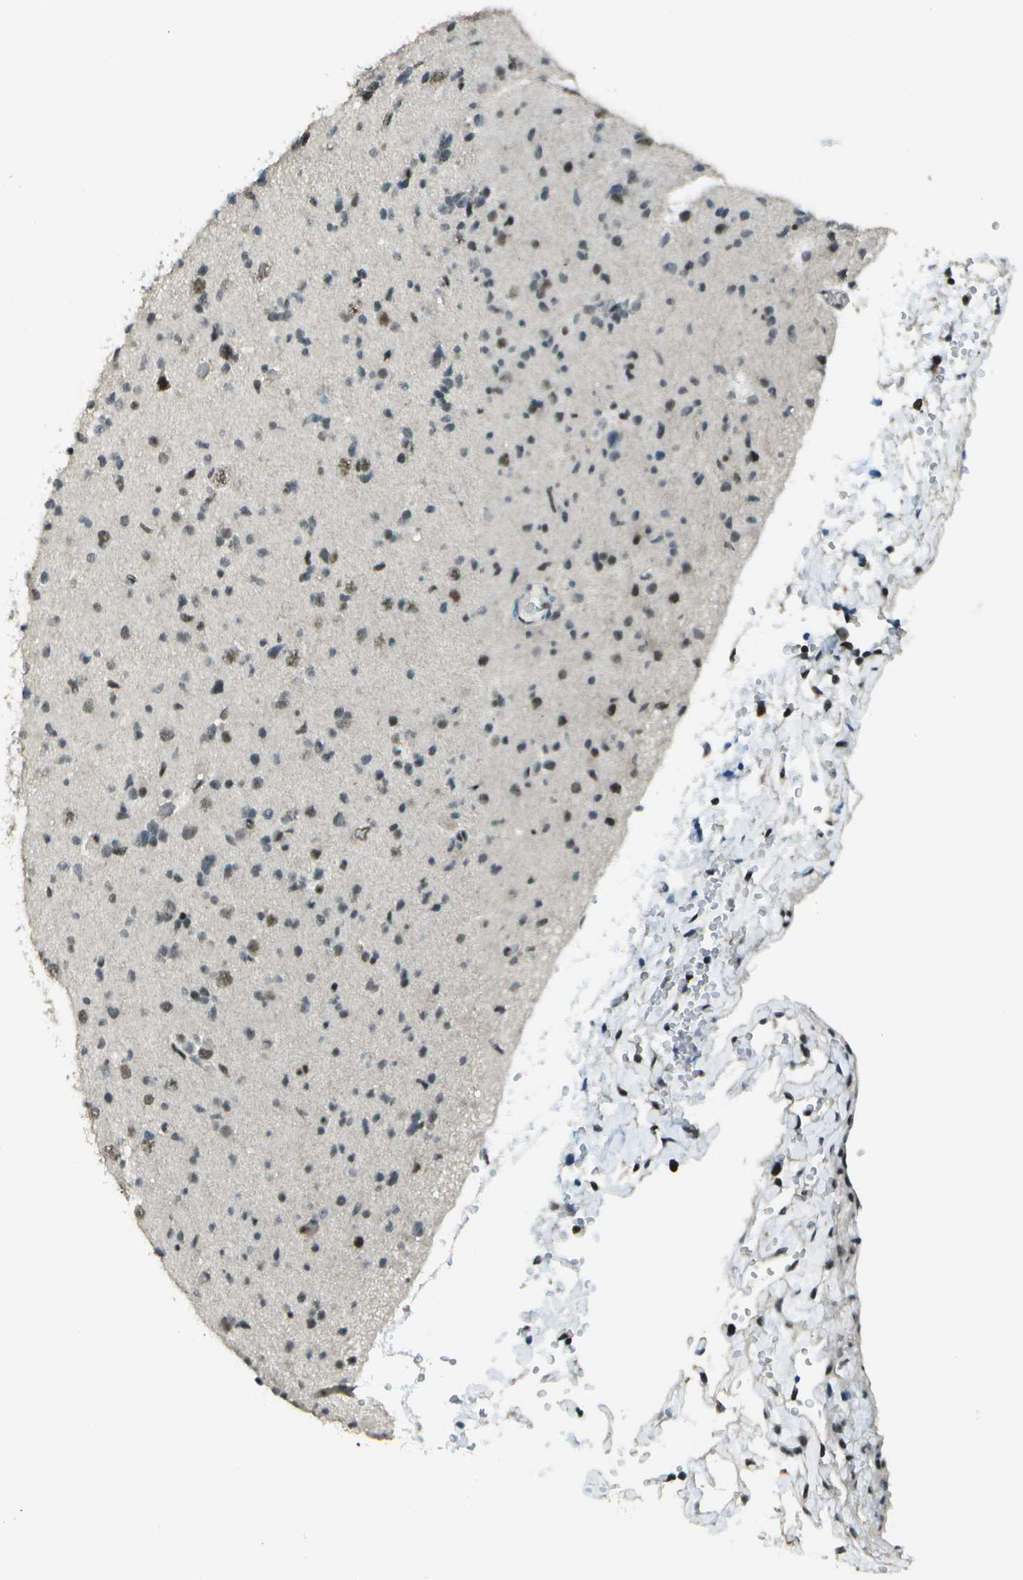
{"staining": {"intensity": "weak", "quantity": "25%-75%", "location": "nuclear"}, "tissue": "glioma", "cell_type": "Tumor cells", "image_type": "cancer", "snomed": [{"axis": "morphology", "description": "Glioma, malignant, Low grade"}, {"axis": "topography", "description": "Brain"}], "caption": "IHC histopathology image of malignant glioma (low-grade) stained for a protein (brown), which shows low levels of weak nuclear staining in approximately 25%-75% of tumor cells.", "gene": "DEPDC1", "patient": {"sex": "female", "age": 22}}